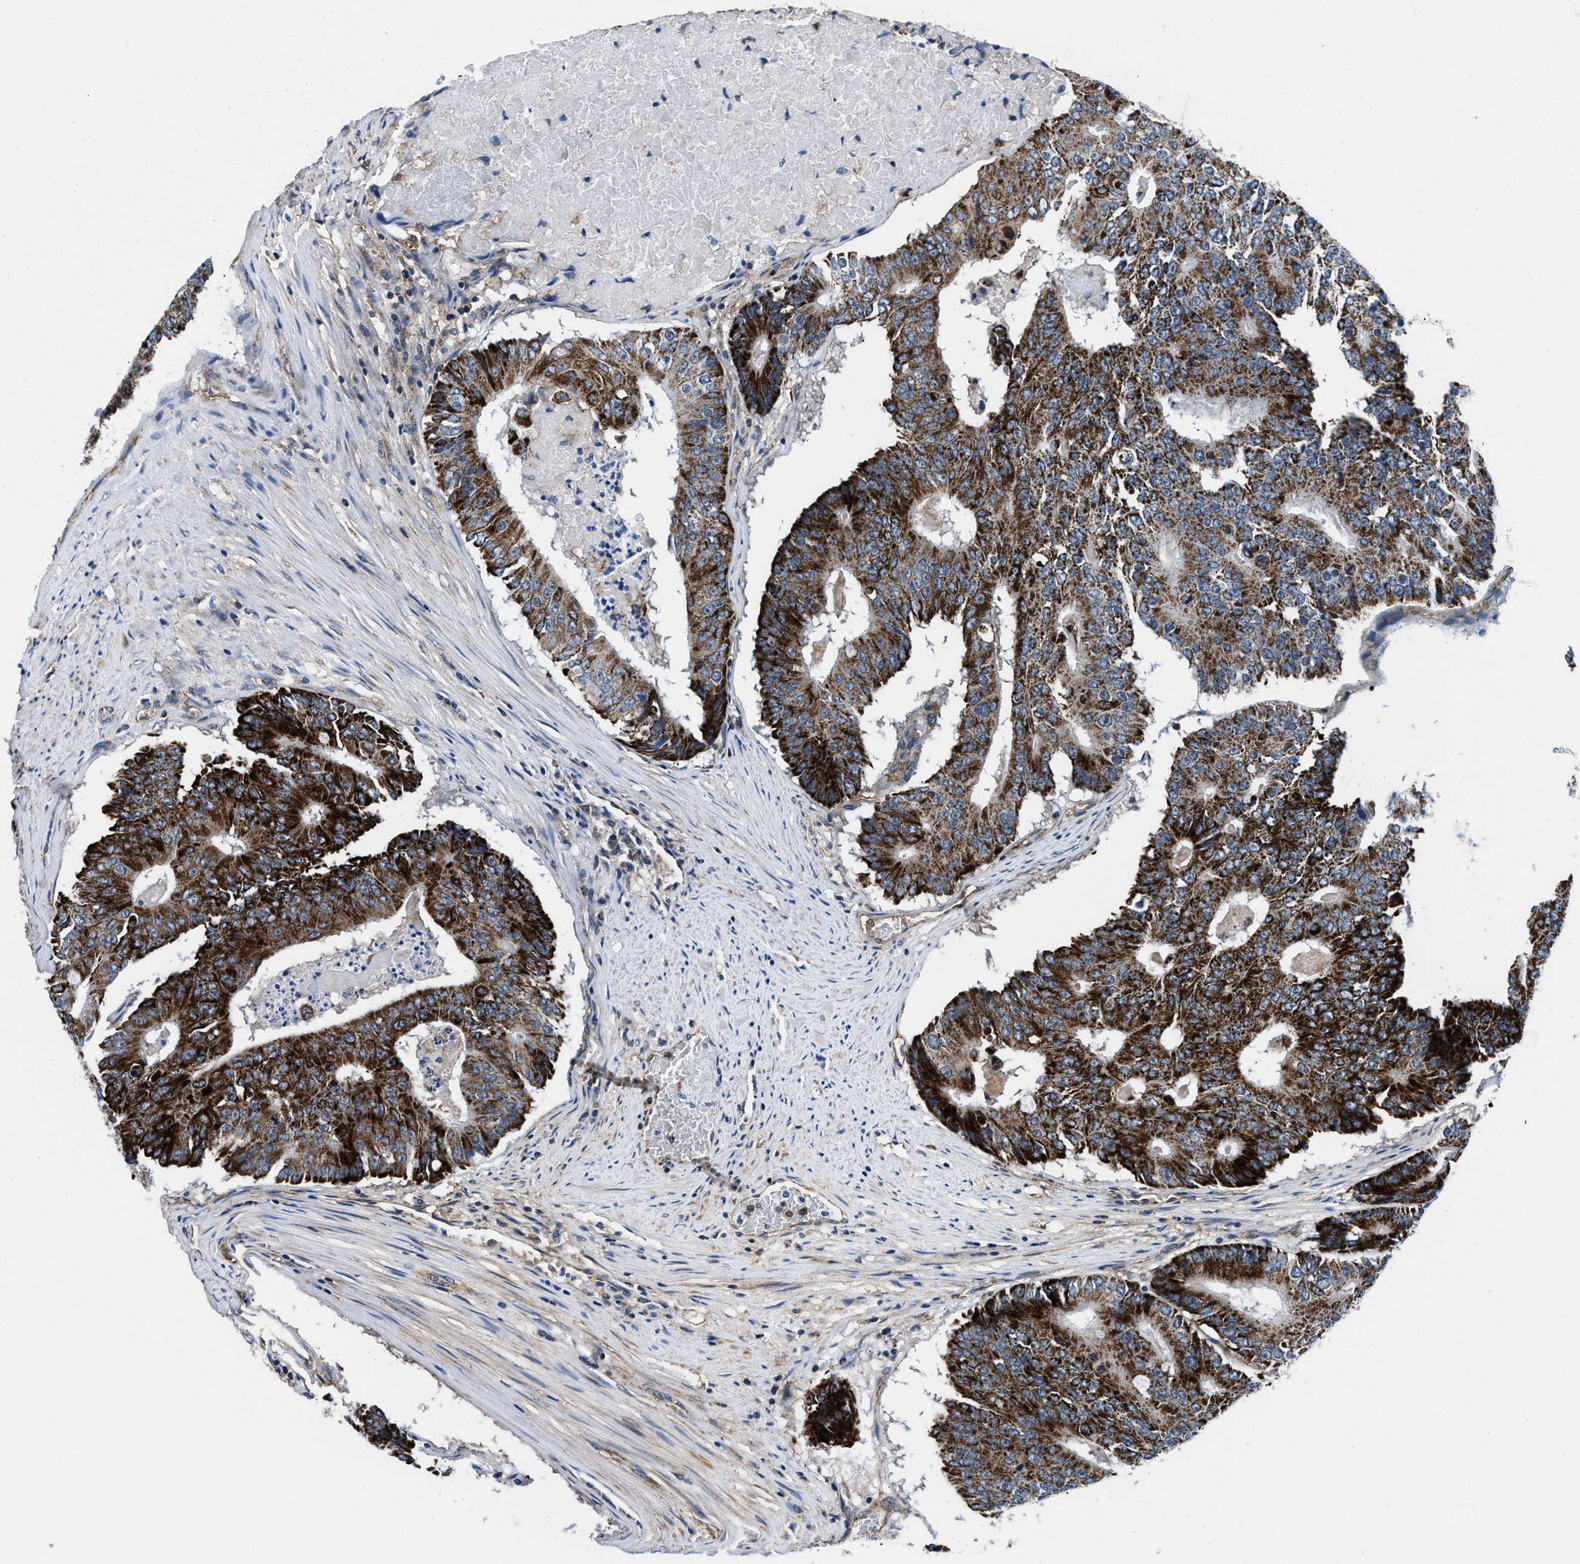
{"staining": {"intensity": "strong", "quantity": ">75%", "location": "cytoplasmic/membranous"}, "tissue": "colorectal cancer", "cell_type": "Tumor cells", "image_type": "cancer", "snomed": [{"axis": "morphology", "description": "Adenocarcinoma, NOS"}, {"axis": "topography", "description": "Colon"}], "caption": "IHC micrograph of neoplastic tissue: colorectal adenocarcinoma stained using immunohistochemistry (IHC) displays high levels of strong protein expression localized specifically in the cytoplasmic/membranous of tumor cells, appearing as a cytoplasmic/membranous brown color.", "gene": "NKTR", "patient": {"sex": "male", "age": 87}}